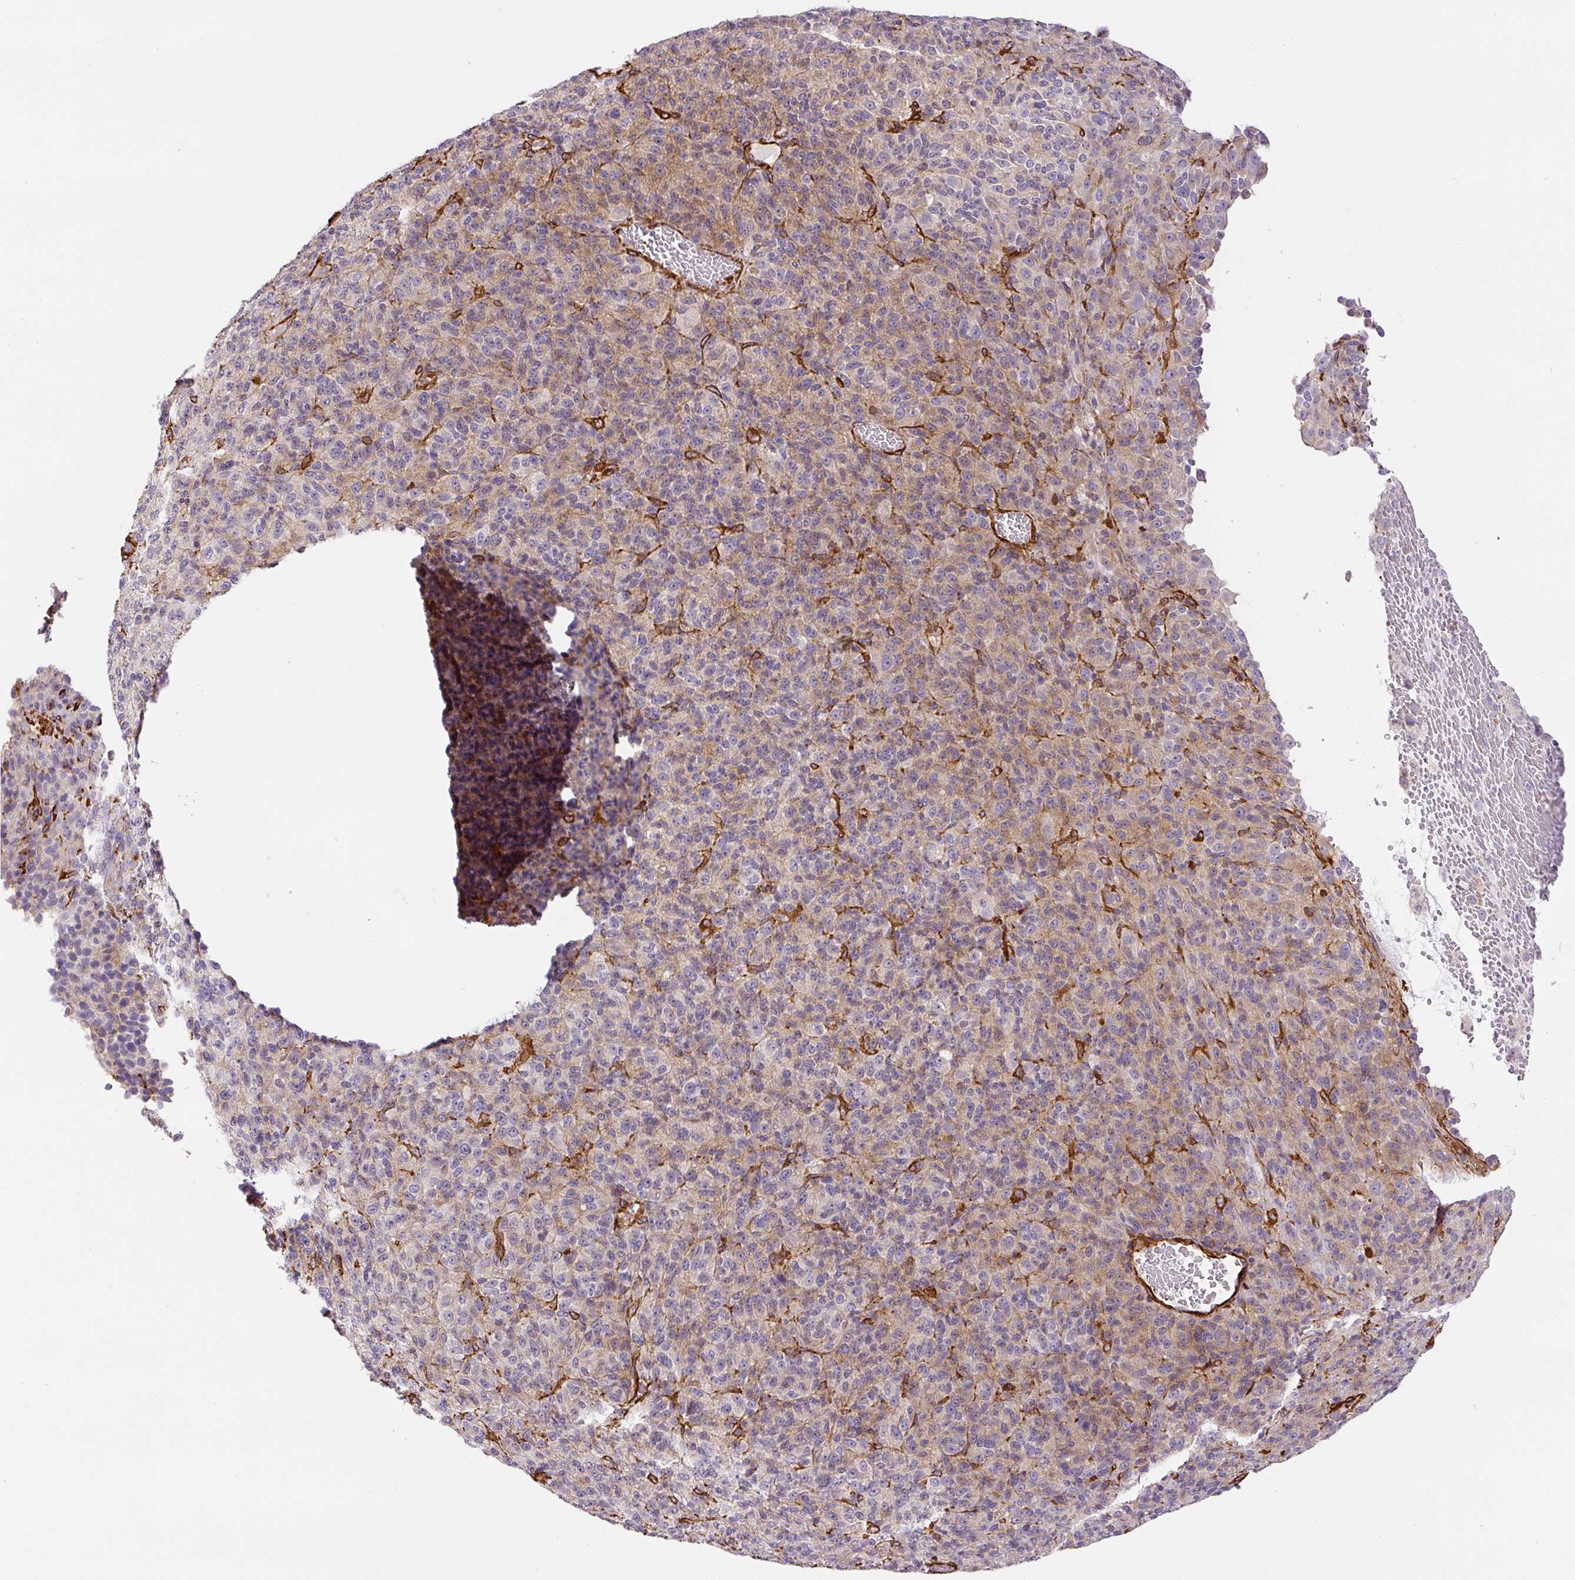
{"staining": {"intensity": "weak", "quantity": "25%-75%", "location": "cytoplasmic/membranous"}, "tissue": "melanoma", "cell_type": "Tumor cells", "image_type": "cancer", "snomed": [{"axis": "morphology", "description": "Malignant melanoma, Metastatic site"}, {"axis": "topography", "description": "Brain"}], "caption": "Melanoma tissue shows weak cytoplasmic/membranous staining in approximately 25%-75% of tumor cells", "gene": "MYL12A", "patient": {"sex": "female", "age": 56}}